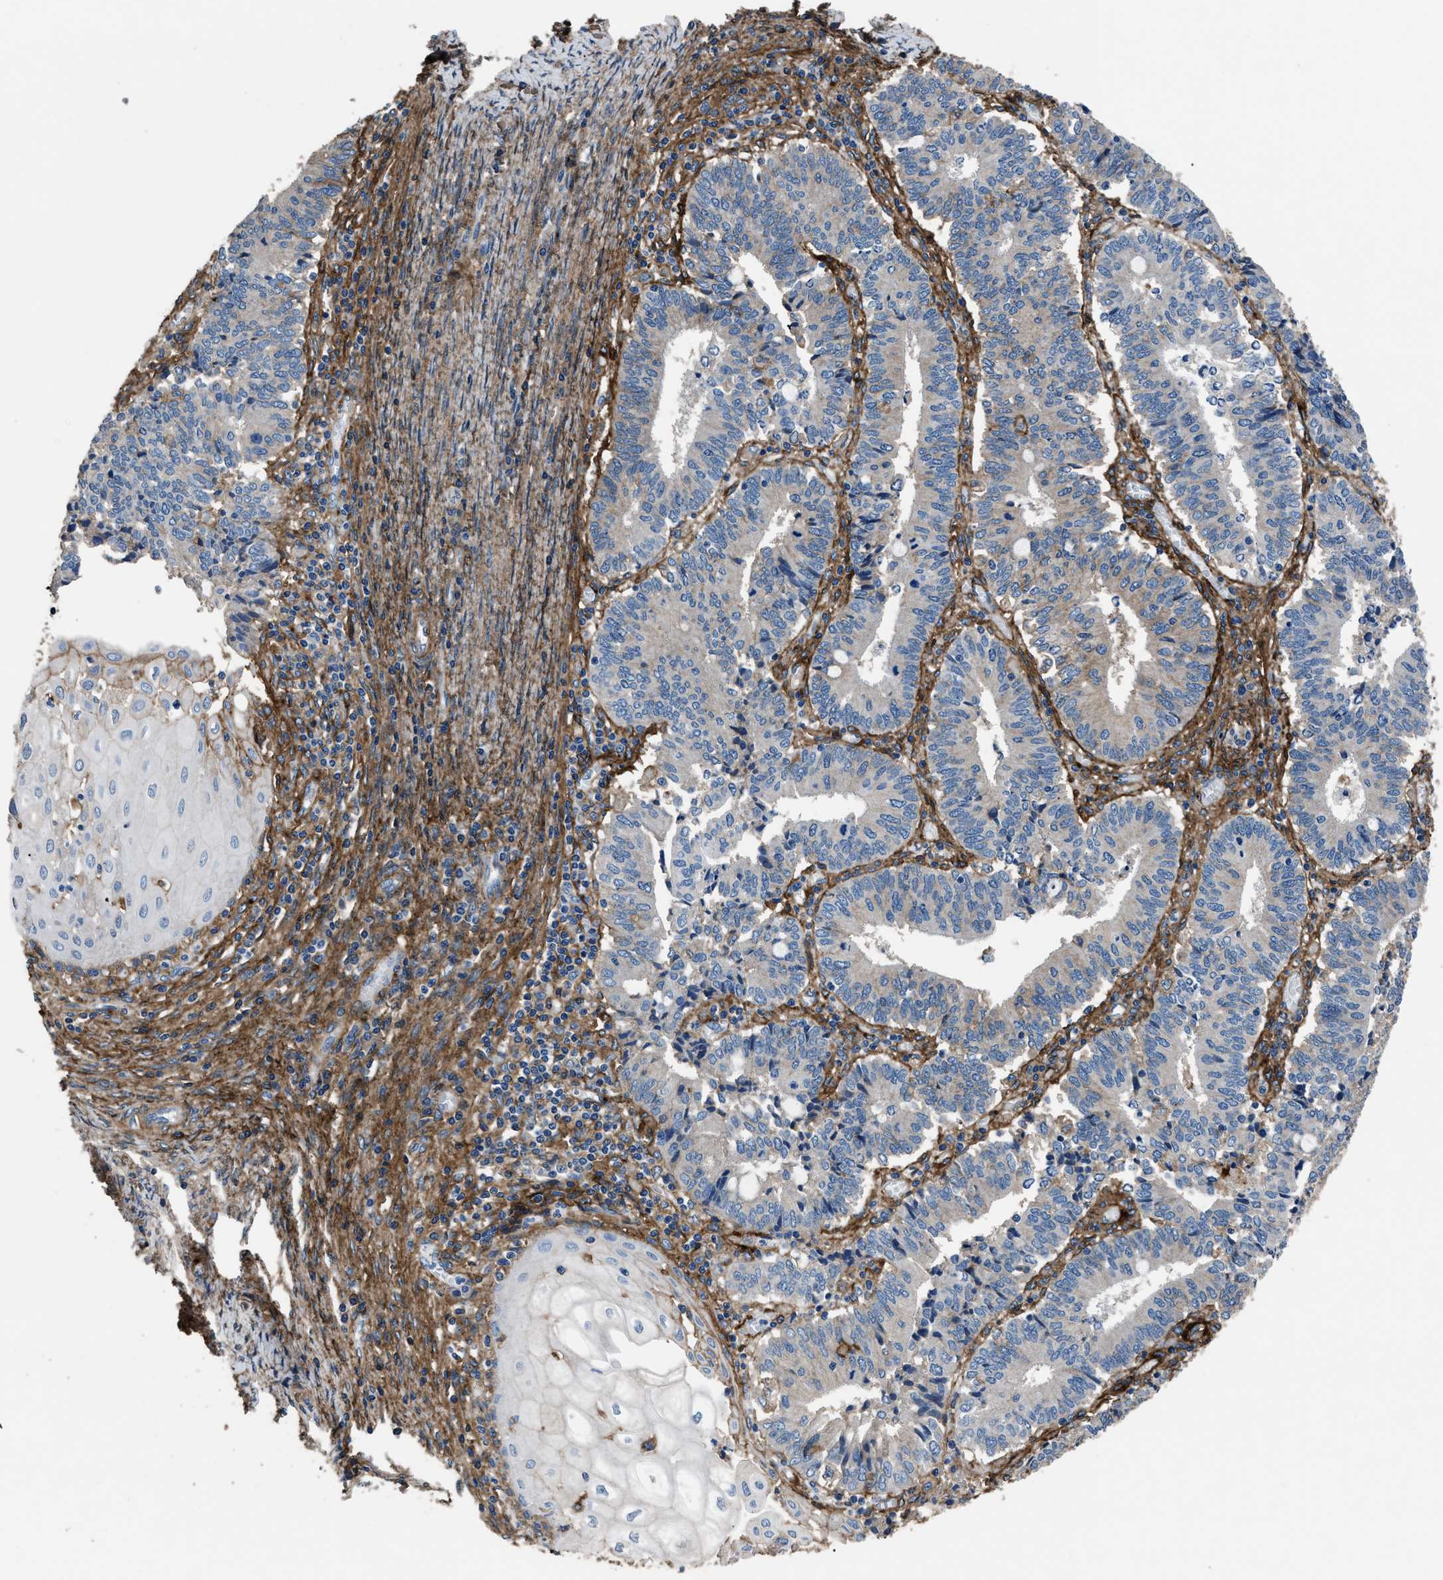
{"staining": {"intensity": "negative", "quantity": "none", "location": "none"}, "tissue": "cervical cancer", "cell_type": "Tumor cells", "image_type": "cancer", "snomed": [{"axis": "morphology", "description": "Adenocarcinoma, NOS"}, {"axis": "topography", "description": "Cervix"}], "caption": "The image exhibits no staining of tumor cells in cervical cancer (adenocarcinoma). The staining was performed using DAB (3,3'-diaminobenzidine) to visualize the protein expression in brown, while the nuclei were stained in blue with hematoxylin (Magnification: 20x).", "gene": "CD276", "patient": {"sex": "female", "age": 44}}